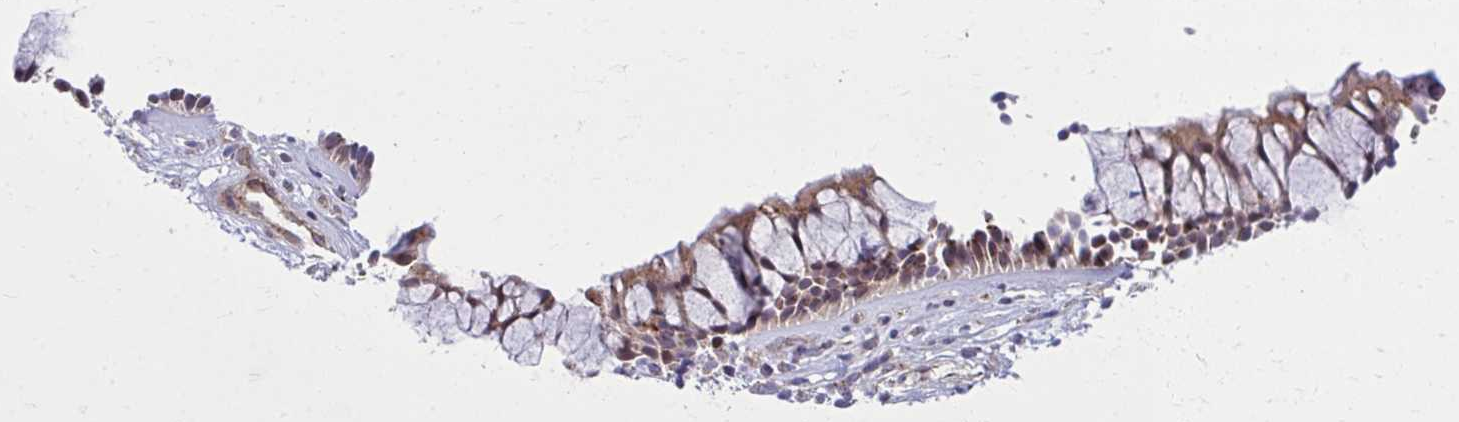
{"staining": {"intensity": "moderate", "quantity": "<25%", "location": "cytoplasmic/membranous,nuclear"}, "tissue": "nasopharynx", "cell_type": "Respiratory epithelial cells", "image_type": "normal", "snomed": [{"axis": "morphology", "description": "Normal tissue, NOS"}, {"axis": "topography", "description": "Nasopharynx"}], "caption": "This histopathology image demonstrates benign nasopharynx stained with immunohistochemistry to label a protein in brown. The cytoplasmic/membranous,nuclear of respiratory epithelial cells show moderate positivity for the protein. Nuclei are counter-stained blue.", "gene": "LRRC4B", "patient": {"sex": "male", "age": 56}}